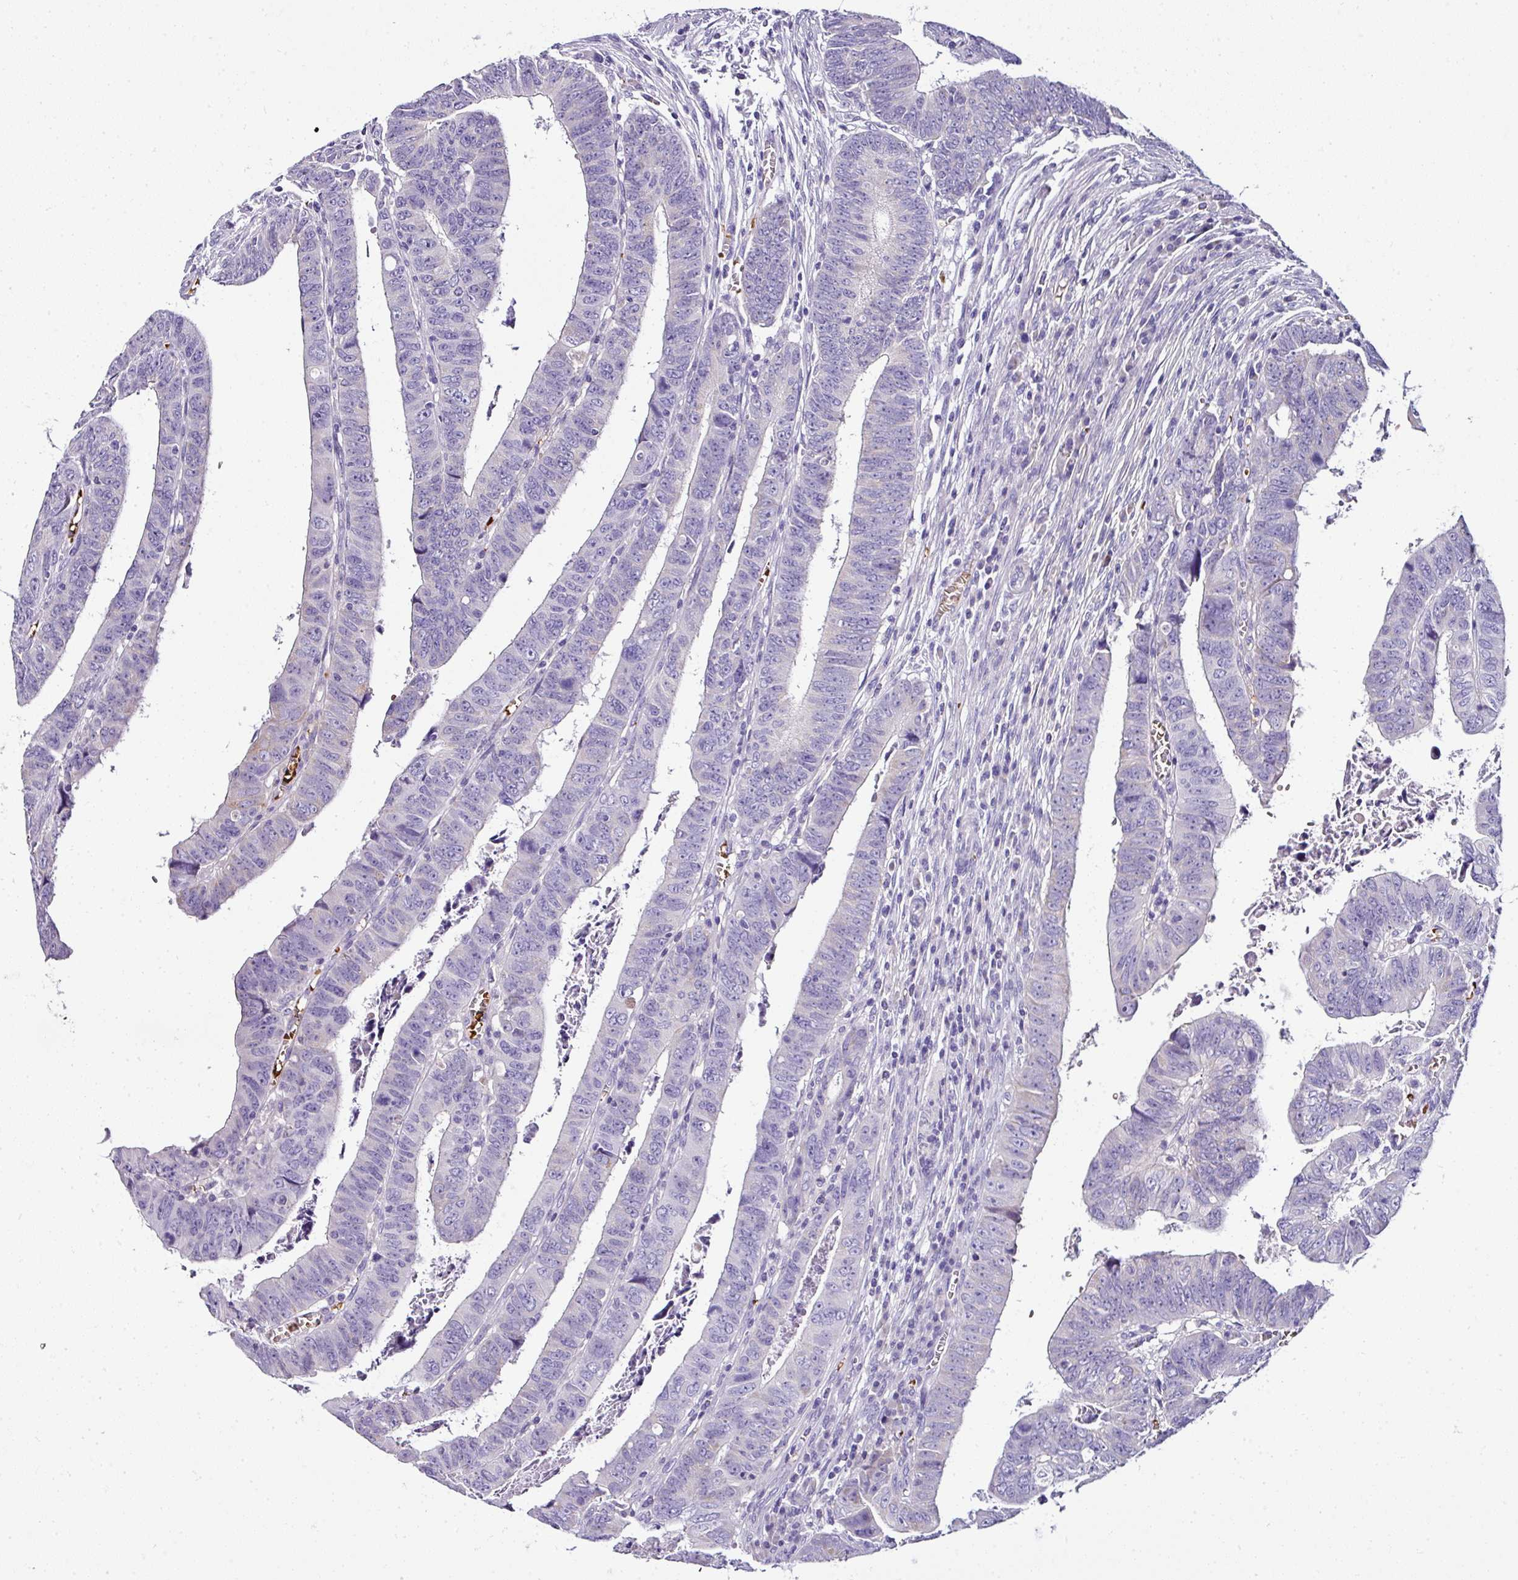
{"staining": {"intensity": "negative", "quantity": "none", "location": "none"}, "tissue": "colorectal cancer", "cell_type": "Tumor cells", "image_type": "cancer", "snomed": [{"axis": "morphology", "description": "Normal tissue, NOS"}, {"axis": "morphology", "description": "Adenocarcinoma, NOS"}, {"axis": "topography", "description": "Rectum"}], "caption": "Colorectal cancer (adenocarcinoma) was stained to show a protein in brown. There is no significant positivity in tumor cells. The staining was performed using DAB to visualize the protein expression in brown, while the nuclei were stained in blue with hematoxylin (Magnification: 20x).", "gene": "NAPSA", "patient": {"sex": "female", "age": 65}}